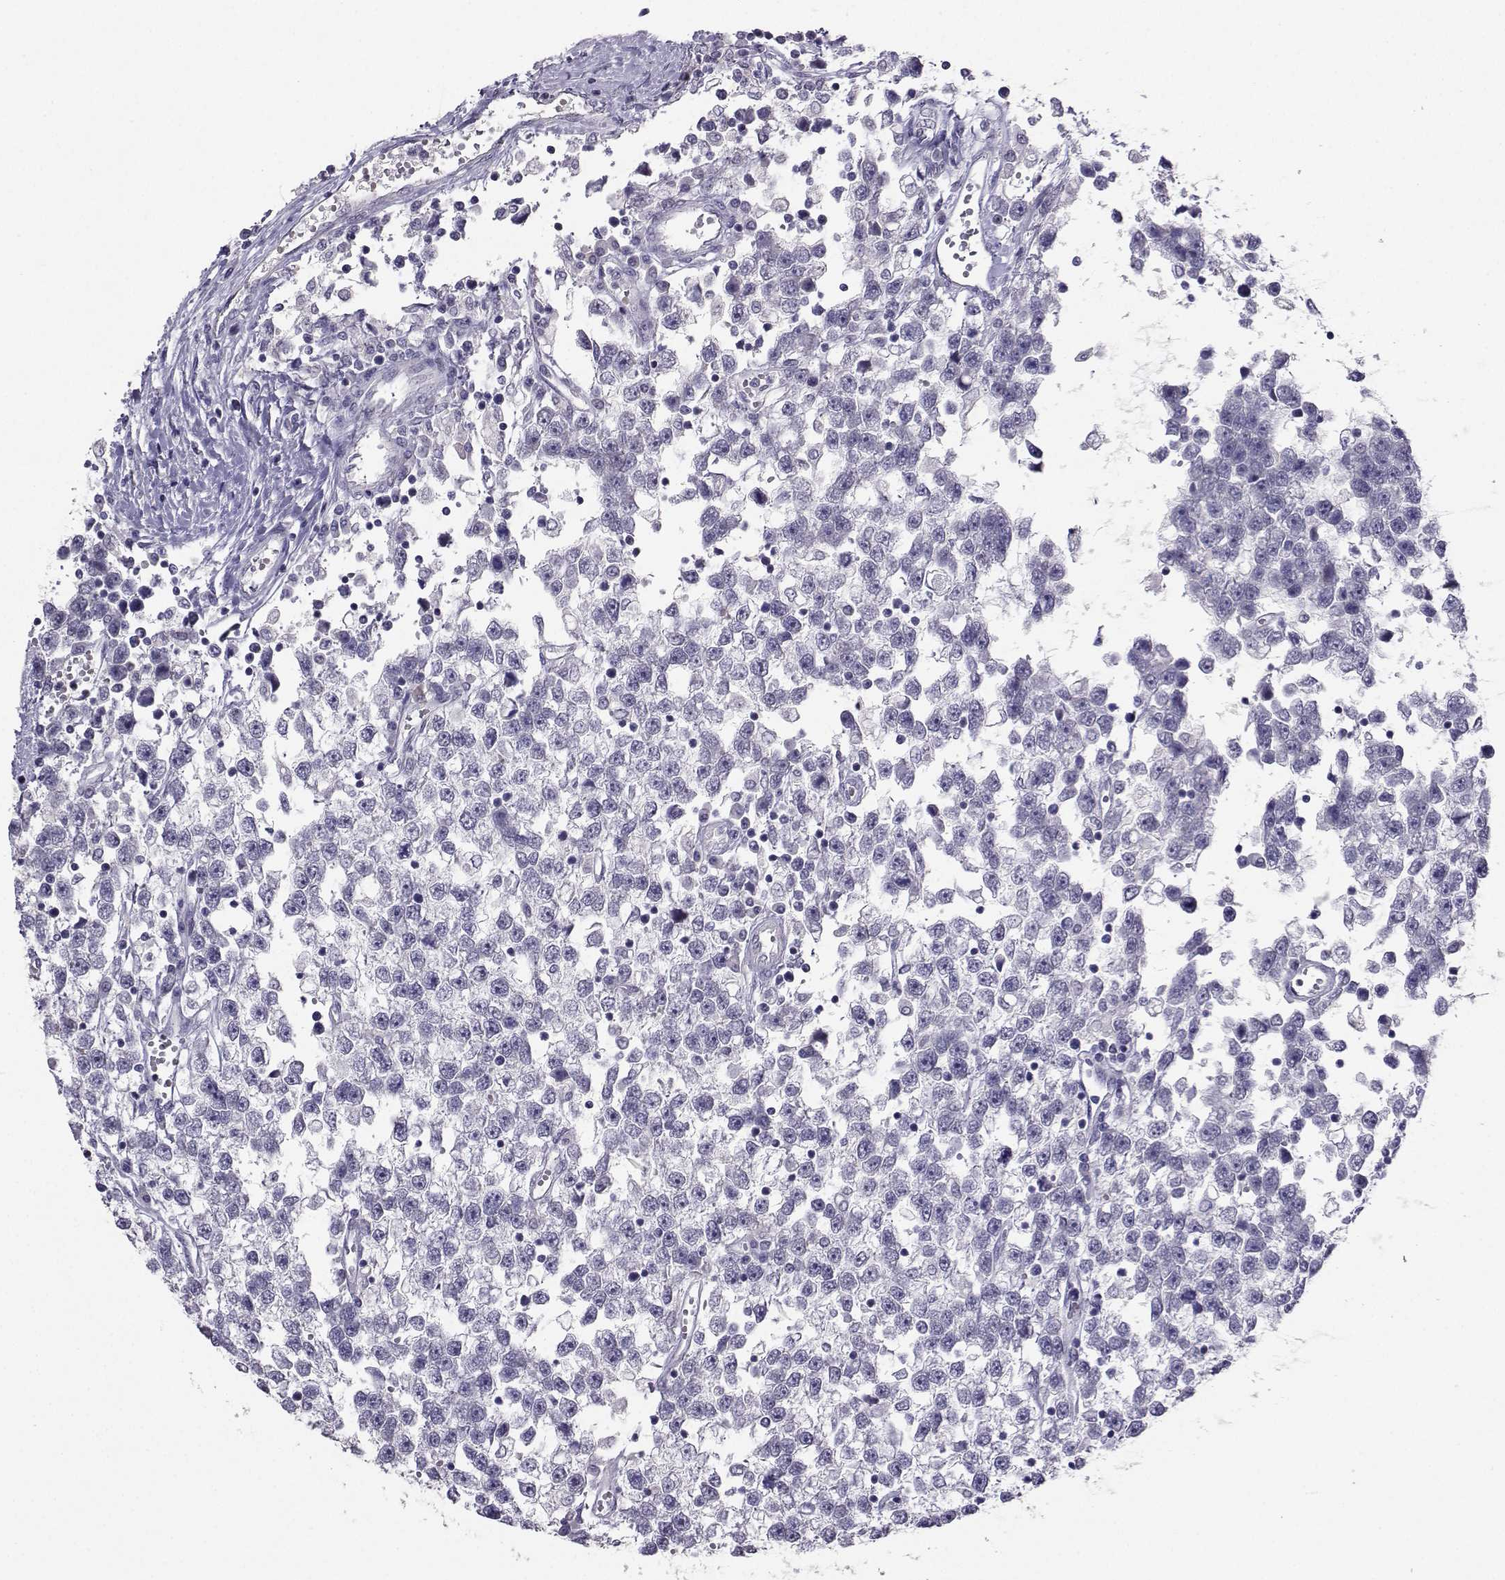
{"staining": {"intensity": "negative", "quantity": "none", "location": "none"}, "tissue": "testis cancer", "cell_type": "Tumor cells", "image_type": "cancer", "snomed": [{"axis": "morphology", "description": "Seminoma, NOS"}, {"axis": "topography", "description": "Testis"}], "caption": "This is an immunohistochemistry (IHC) micrograph of human seminoma (testis). There is no staining in tumor cells.", "gene": "CARTPT", "patient": {"sex": "male", "age": 34}}